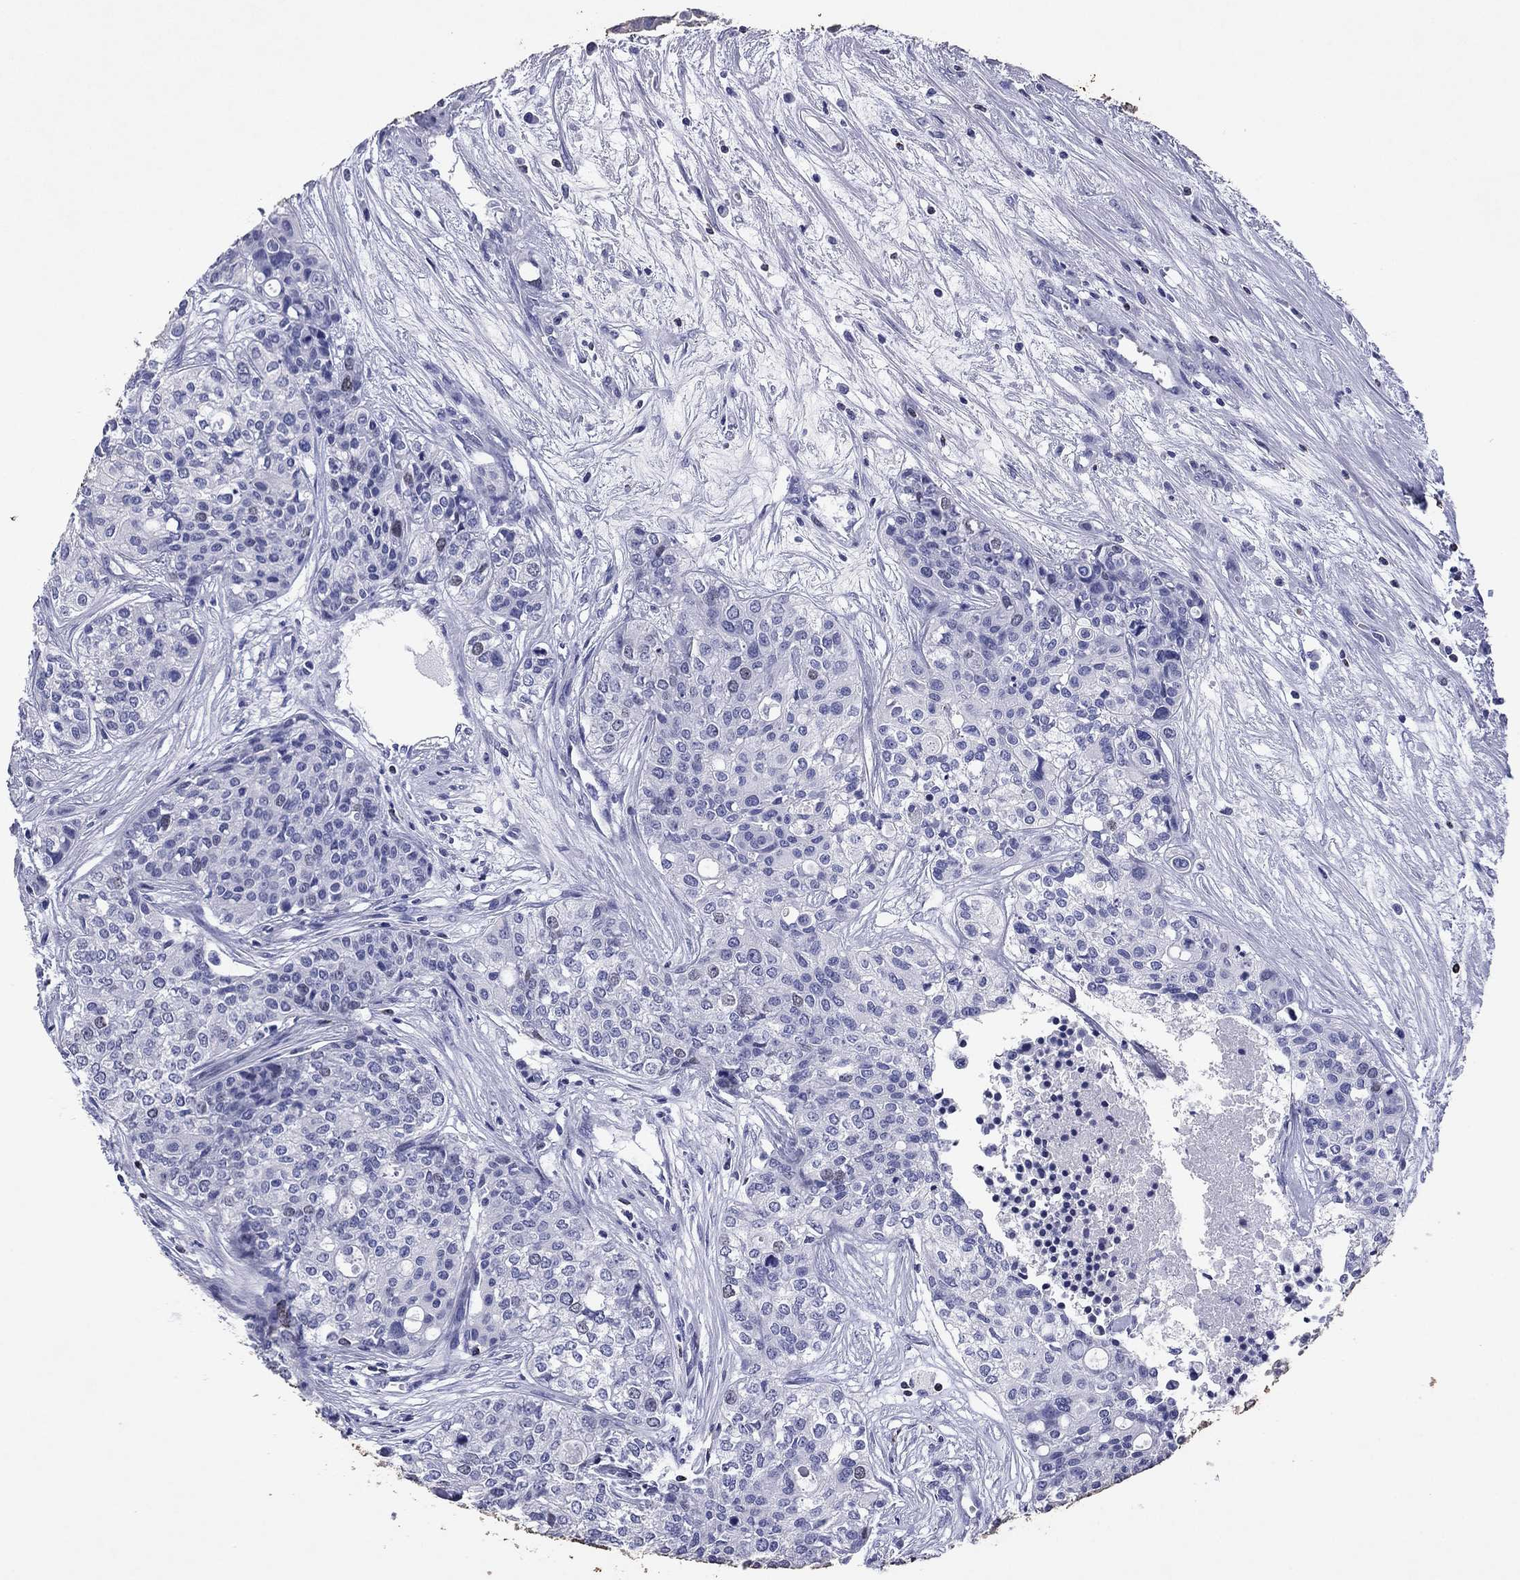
{"staining": {"intensity": "negative", "quantity": "none", "location": "none"}, "tissue": "carcinoid", "cell_type": "Tumor cells", "image_type": "cancer", "snomed": [{"axis": "morphology", "description": "Carcinoid, malignant, NOS"}, {"axis": "topography", "description": "Colon"}], "caption": "A micrograph of human carcinoid is negative for staining in tumor cells.", "gene": "GZMK", "patient": {"sex": "male", "age": 81}}